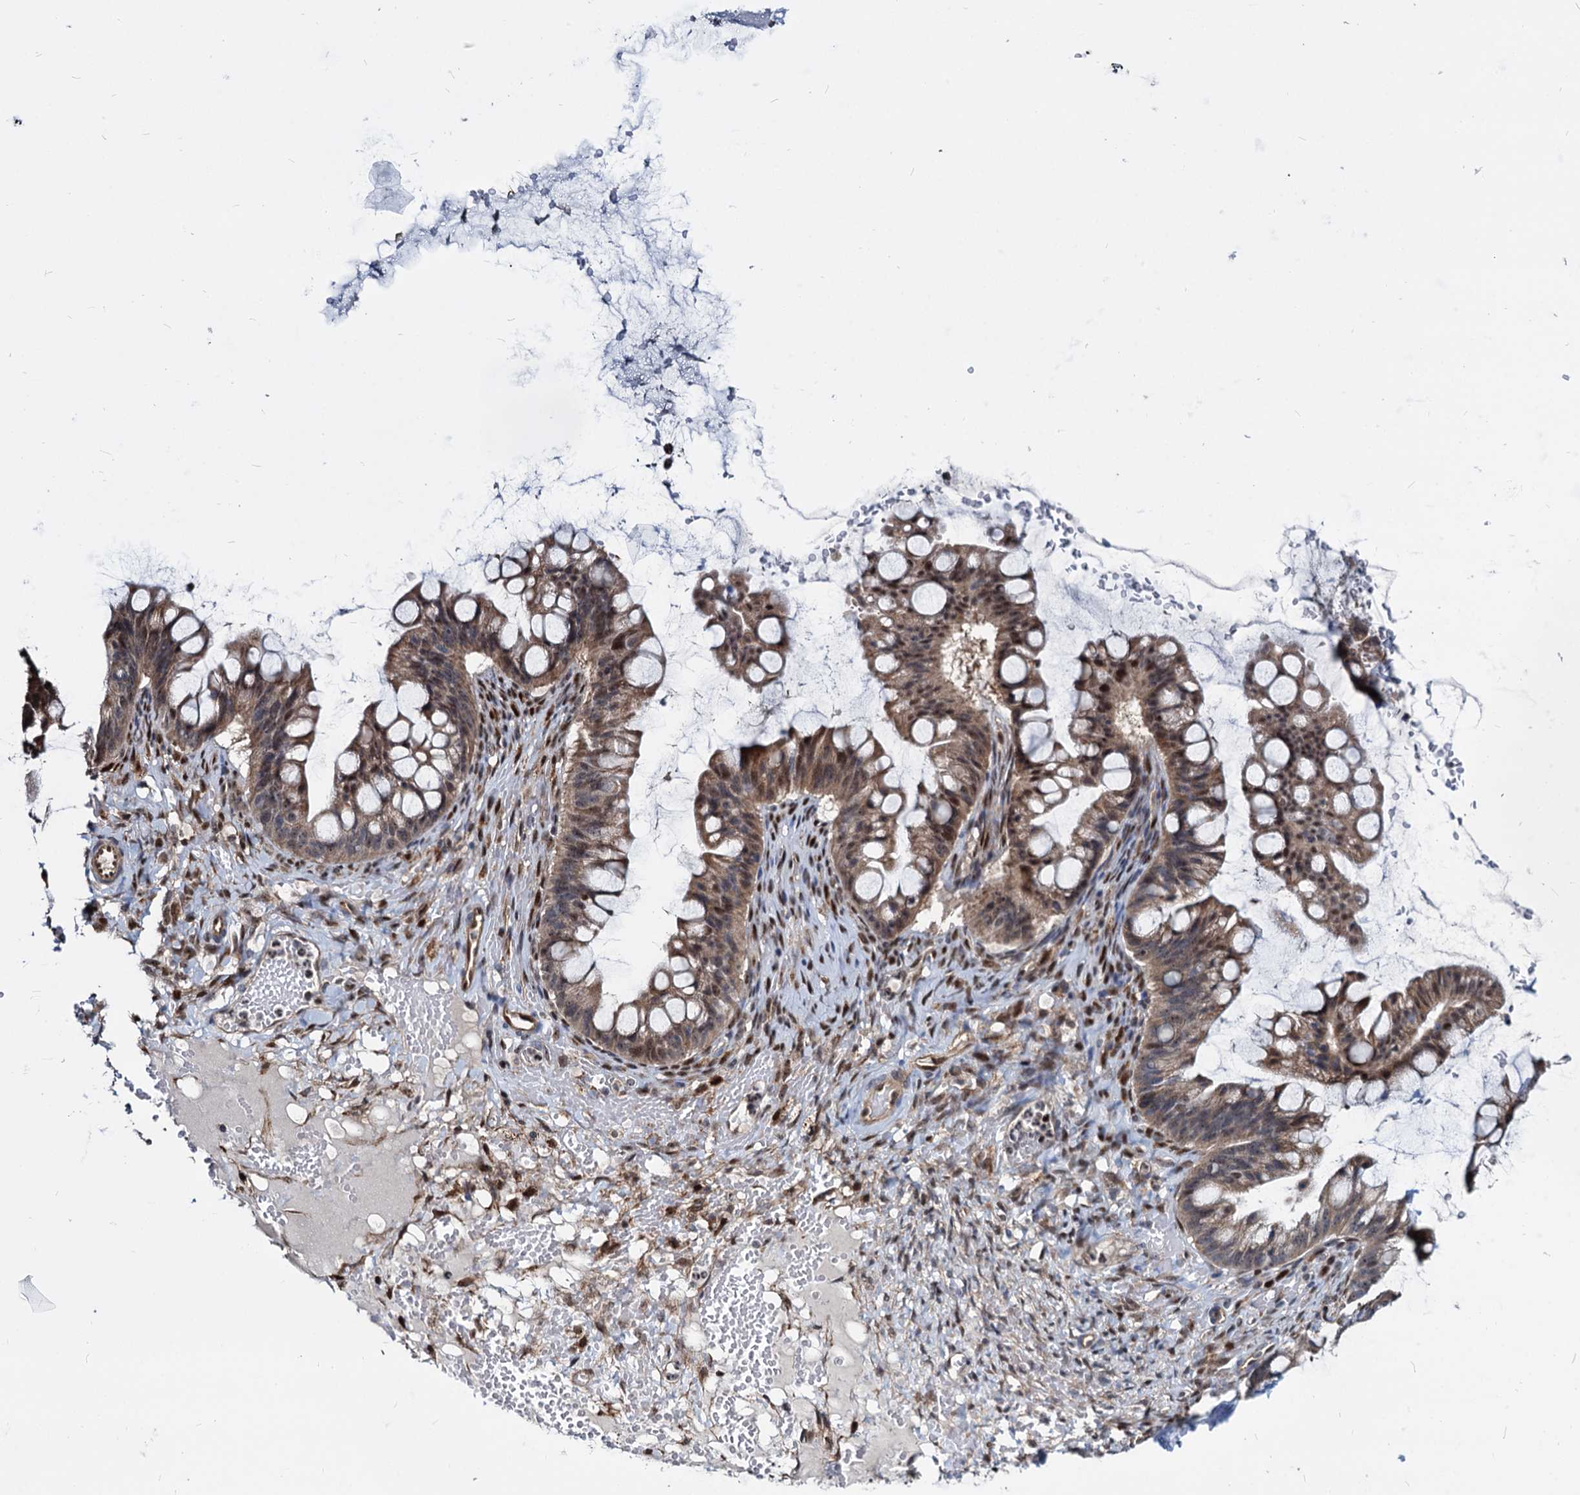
{"staining": {"intensity": "moderate", "quantity": ">75%", "location": "cytoplasmic/membranous,nuclear"}, "tissue": "ovarian cancer", "cell_type": "Tumor cells", "image_type": "cancer", "snomed": [{"axis": "morphology", "description": "Cystadenocarcinoma, mucinous, NOS"}, {"axis": "topography", "description": "Ovary"}], "caption": "Immunohistochemistry (IHC) of mucinous cystadenocarcinoma (ovarian) exhibits medium levels of moderate cytoplasmic/membranous and nuclear positivity in approximately >75% of tumor cells.", "gene": "UBLCP1", "patient": {"sex": "female", "age": 73}}